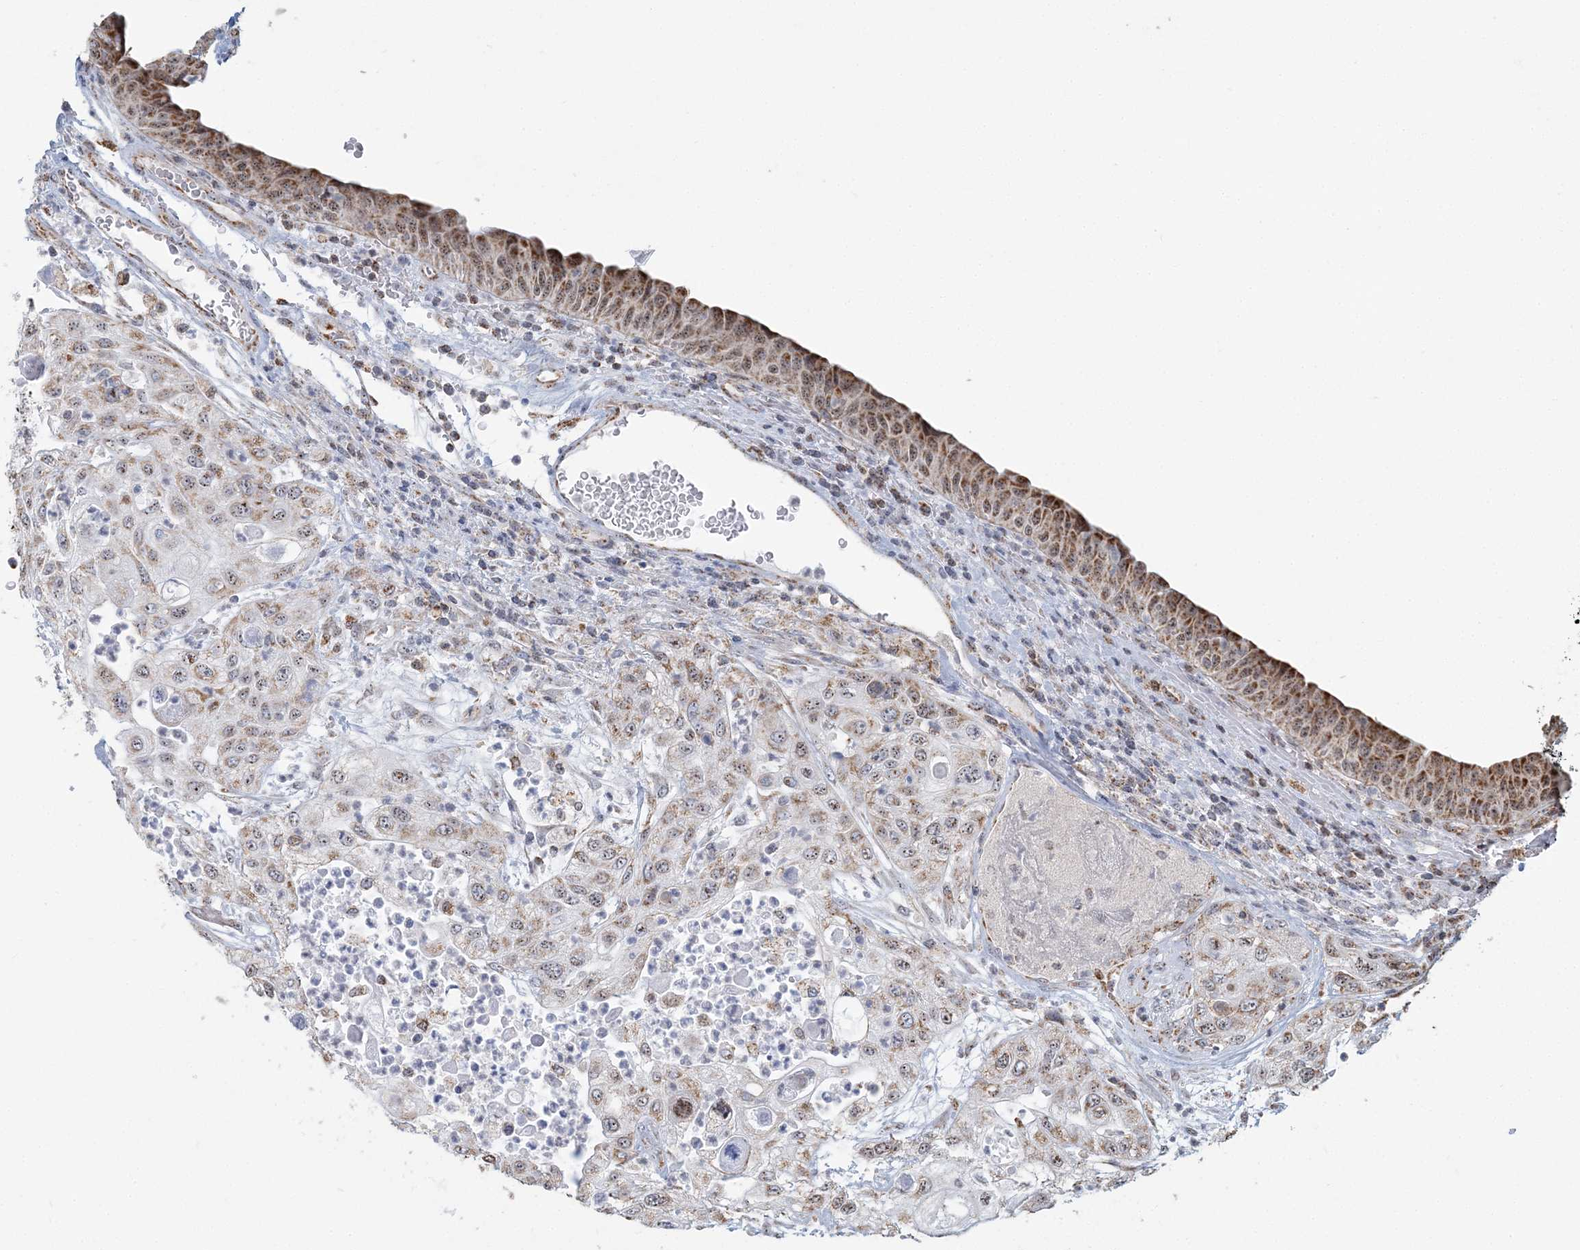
{"staining": {"intensity": "moderate", "quantity": ">75%", "location": "cytoplasmic/membranous,nuclear"}, "tissue": "urothelial cancer", "cell_type": "Tumor cells", "image_type": "cancer", "snomed": [{"axis": "morphology", "description": "Urothelial carcinoma, High grade"}, {"axis": "topography", "description": "Urinary bladder"}], "caption": "IHC histopathology image of neoplastic tissue: human urothelial carcinoma (high-grade) stained using immunohistochemistry reveals medium levels of moderate protein expression localized specifically in the cytoplasmic/membranous and nuclear of tumor cells, appearing as a cytoplasmic/membranous and nuclear brown color.", "gene": "SUCLG1", "patient": {"sex": "female", "age": 79}}